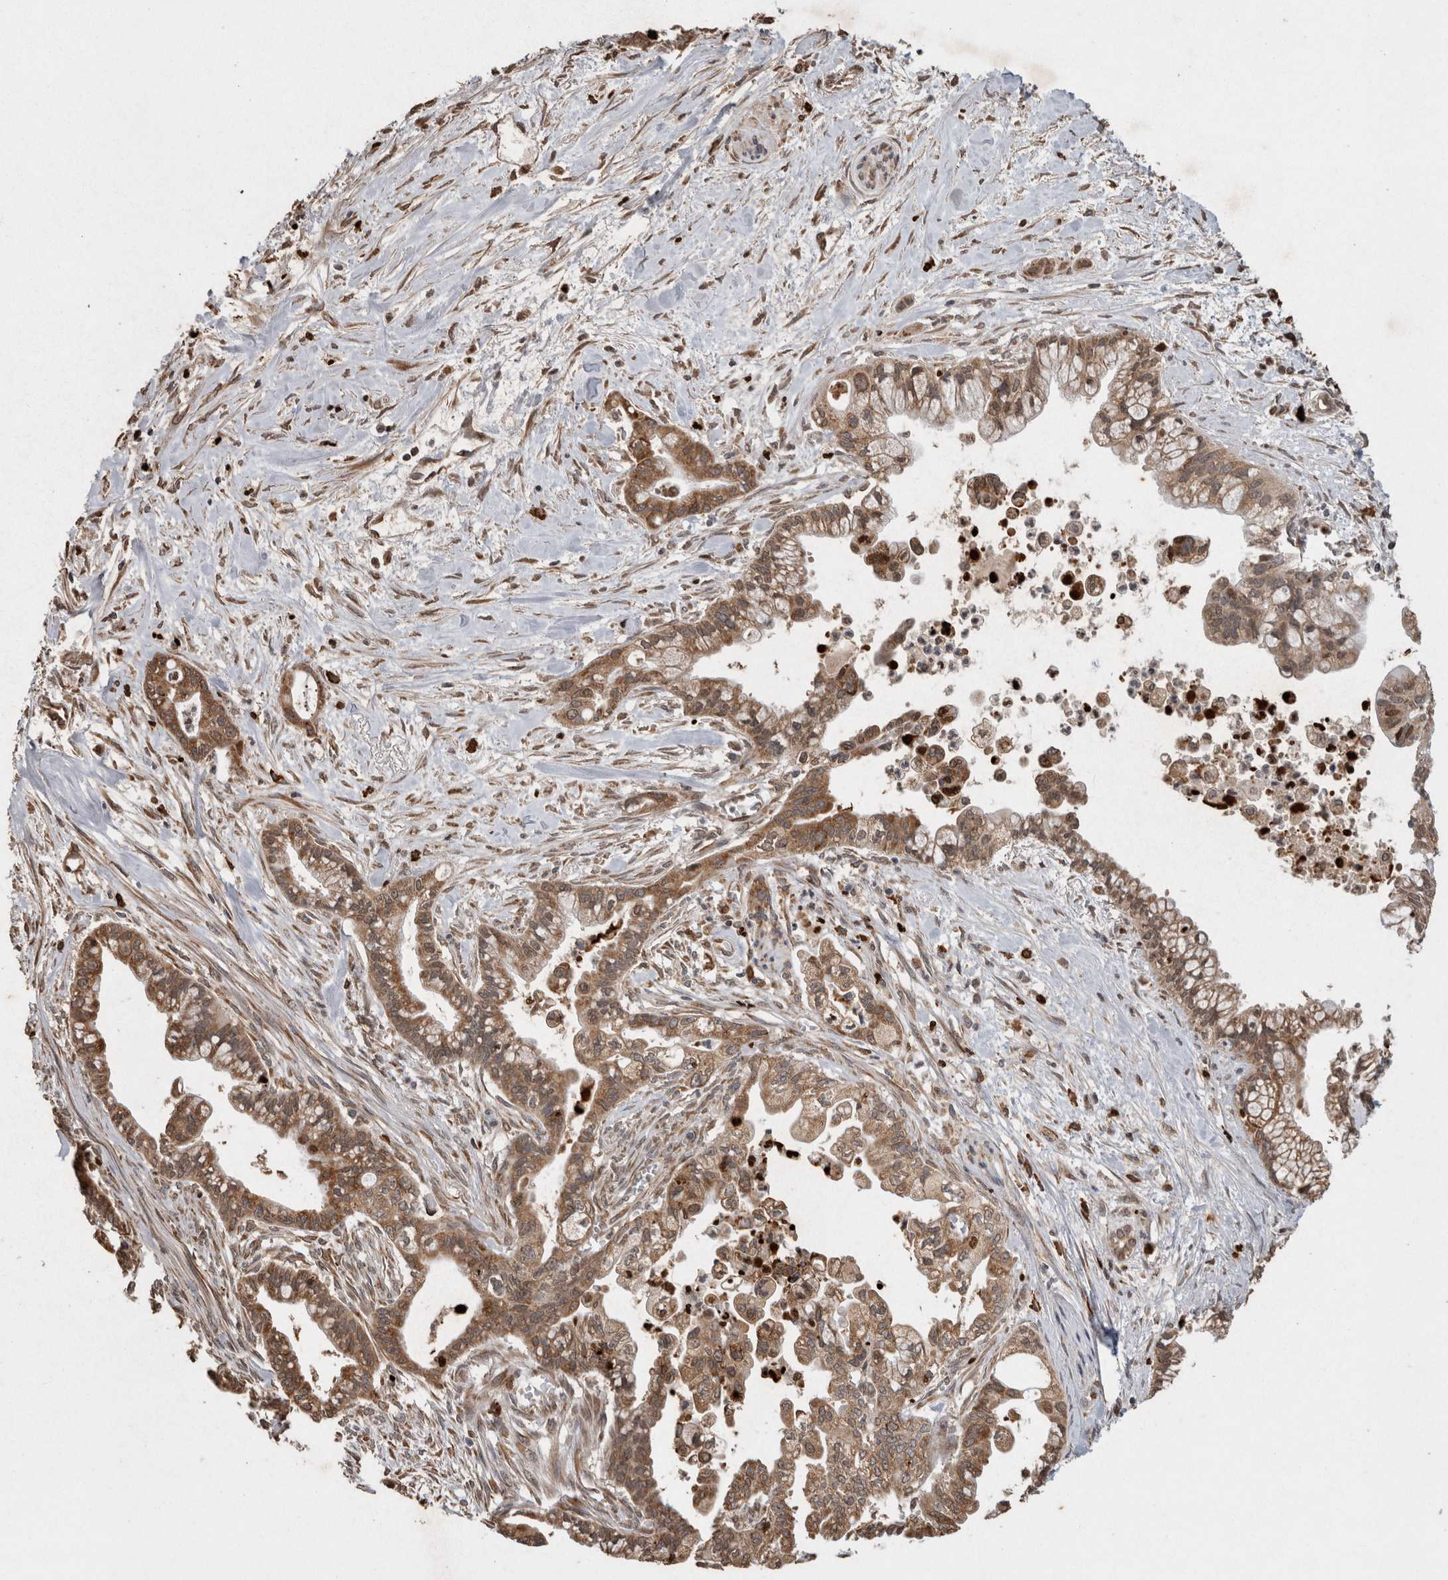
{"staining": {"intensity": "moderate", "quantity": ">75%", "location": "cytoplasmic/membranous"}, "tissue": "pancreatic cancer", "cell_type": "Tumor cells", "image_type": "cancer", "snomed": [{"axis": "morphology", "description": "Adenocarcinoma, NOS"}, {"axis": "topography", "description": "Pancreas"}], "caption": "This histopathology image demonstrates immunohistochemistry staining of pancreatic cancer (adenocarcinoma), with medium moderate cytoplasmic/membranous expression in approximately >75% of tumor cells.", "gene": "ADGRL3", "patient": {"sex": "male", "age": 70}}